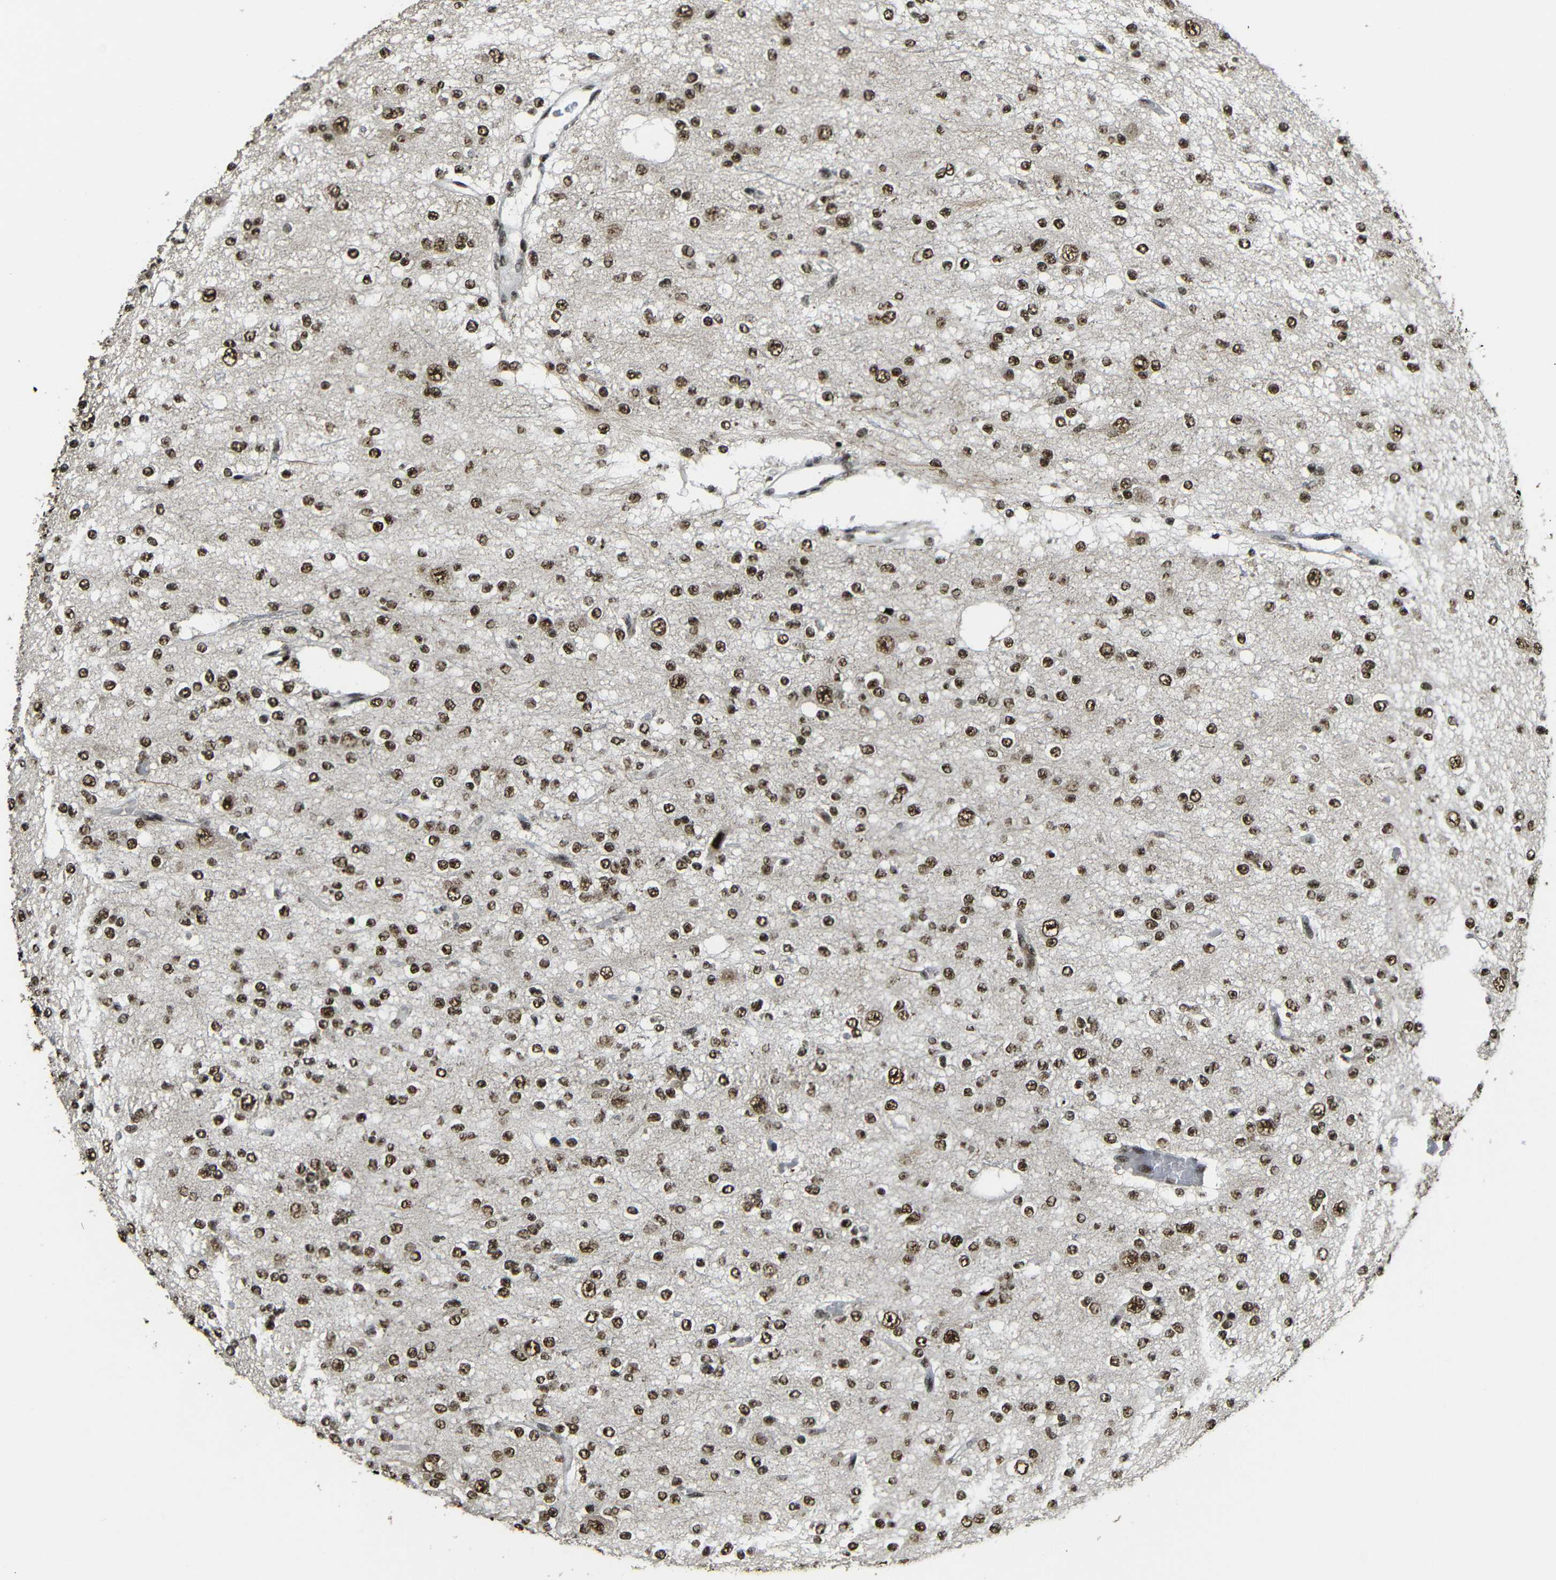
{"staining": {"intensity": "moderate", "quantity": ">75%", "location": "nuclear"}, "tissue": "glioma", "cell_type": "Tumor cells", "image_type": "cancer", "snomed": [{"axis": "morphology", "description": "Glioma, malignant, Low grade"}, {"axis": "topography", "description": "Brain"}], "caption": "There is medium levels of moderate nuclear expression in tumor cells of malignant low-grade glioma, as demonstrated by immunohistochemical staining (brown color).", "gene": "TCF7L2", "patient": {"sex": "male", "age": 38}}